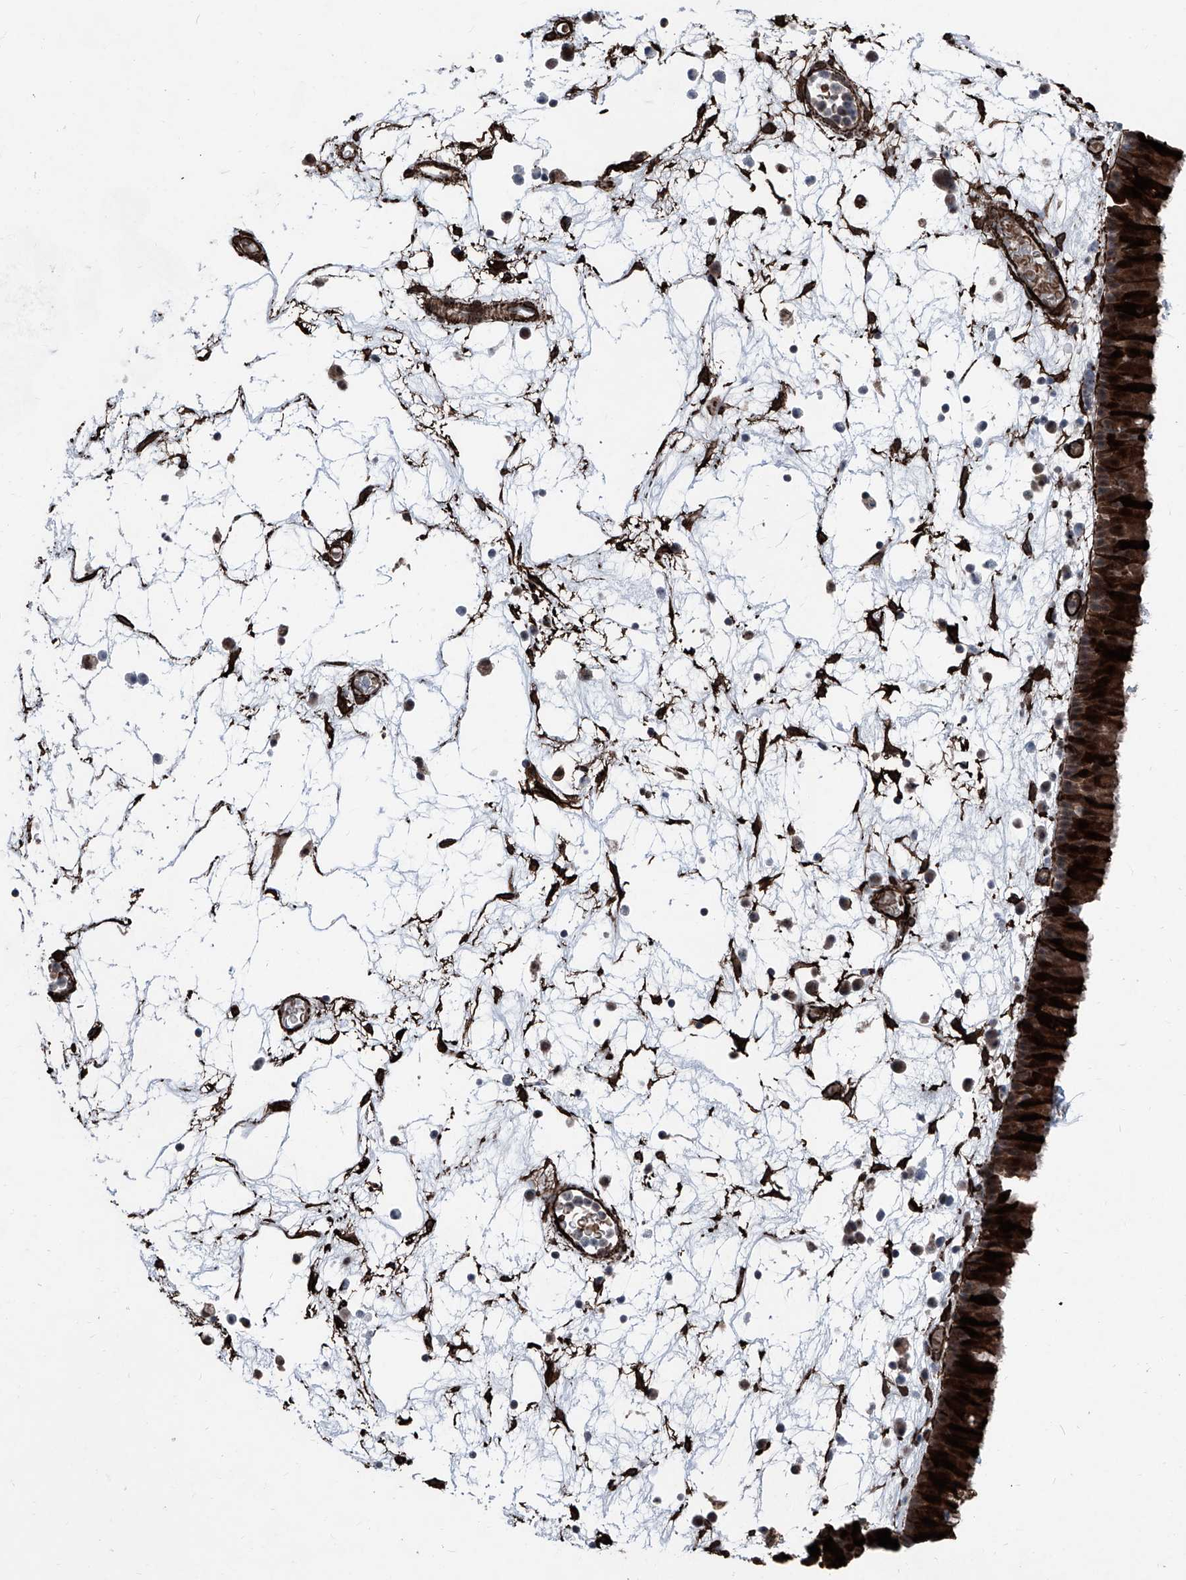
{"staining": {"intensity": "strong", "quantity": ">75%", "location": "cytoplasmic/membranous,nuclear"}, "tissue": "nasopharynx", "cell_type": "Respiratory epithelial cells", "image_type": "normal", "snomed": [{"axis": "morphology", "description": "Normal tissue, NOS"}, {"axis": "morphology", "description": "Inflammation, NOS"}, {"axis": "morphology", "description": "Malignant melanoma, Metastatic site"}, {"axis": "topography", "description": "Nasopharynx"}], "caption": "Normal nasopharynx exhibits strong cytoplasmic/membranous,nuclear staining in about >75% of respiratory epithelial cells, visualized by immunohistochemistry. (DAB (3,3'-diaminobenzidine) = brown stain, brightfield microscopy at high magnification).", "gene": "COA7", "patient": {"sex": "male", "age": 70}}